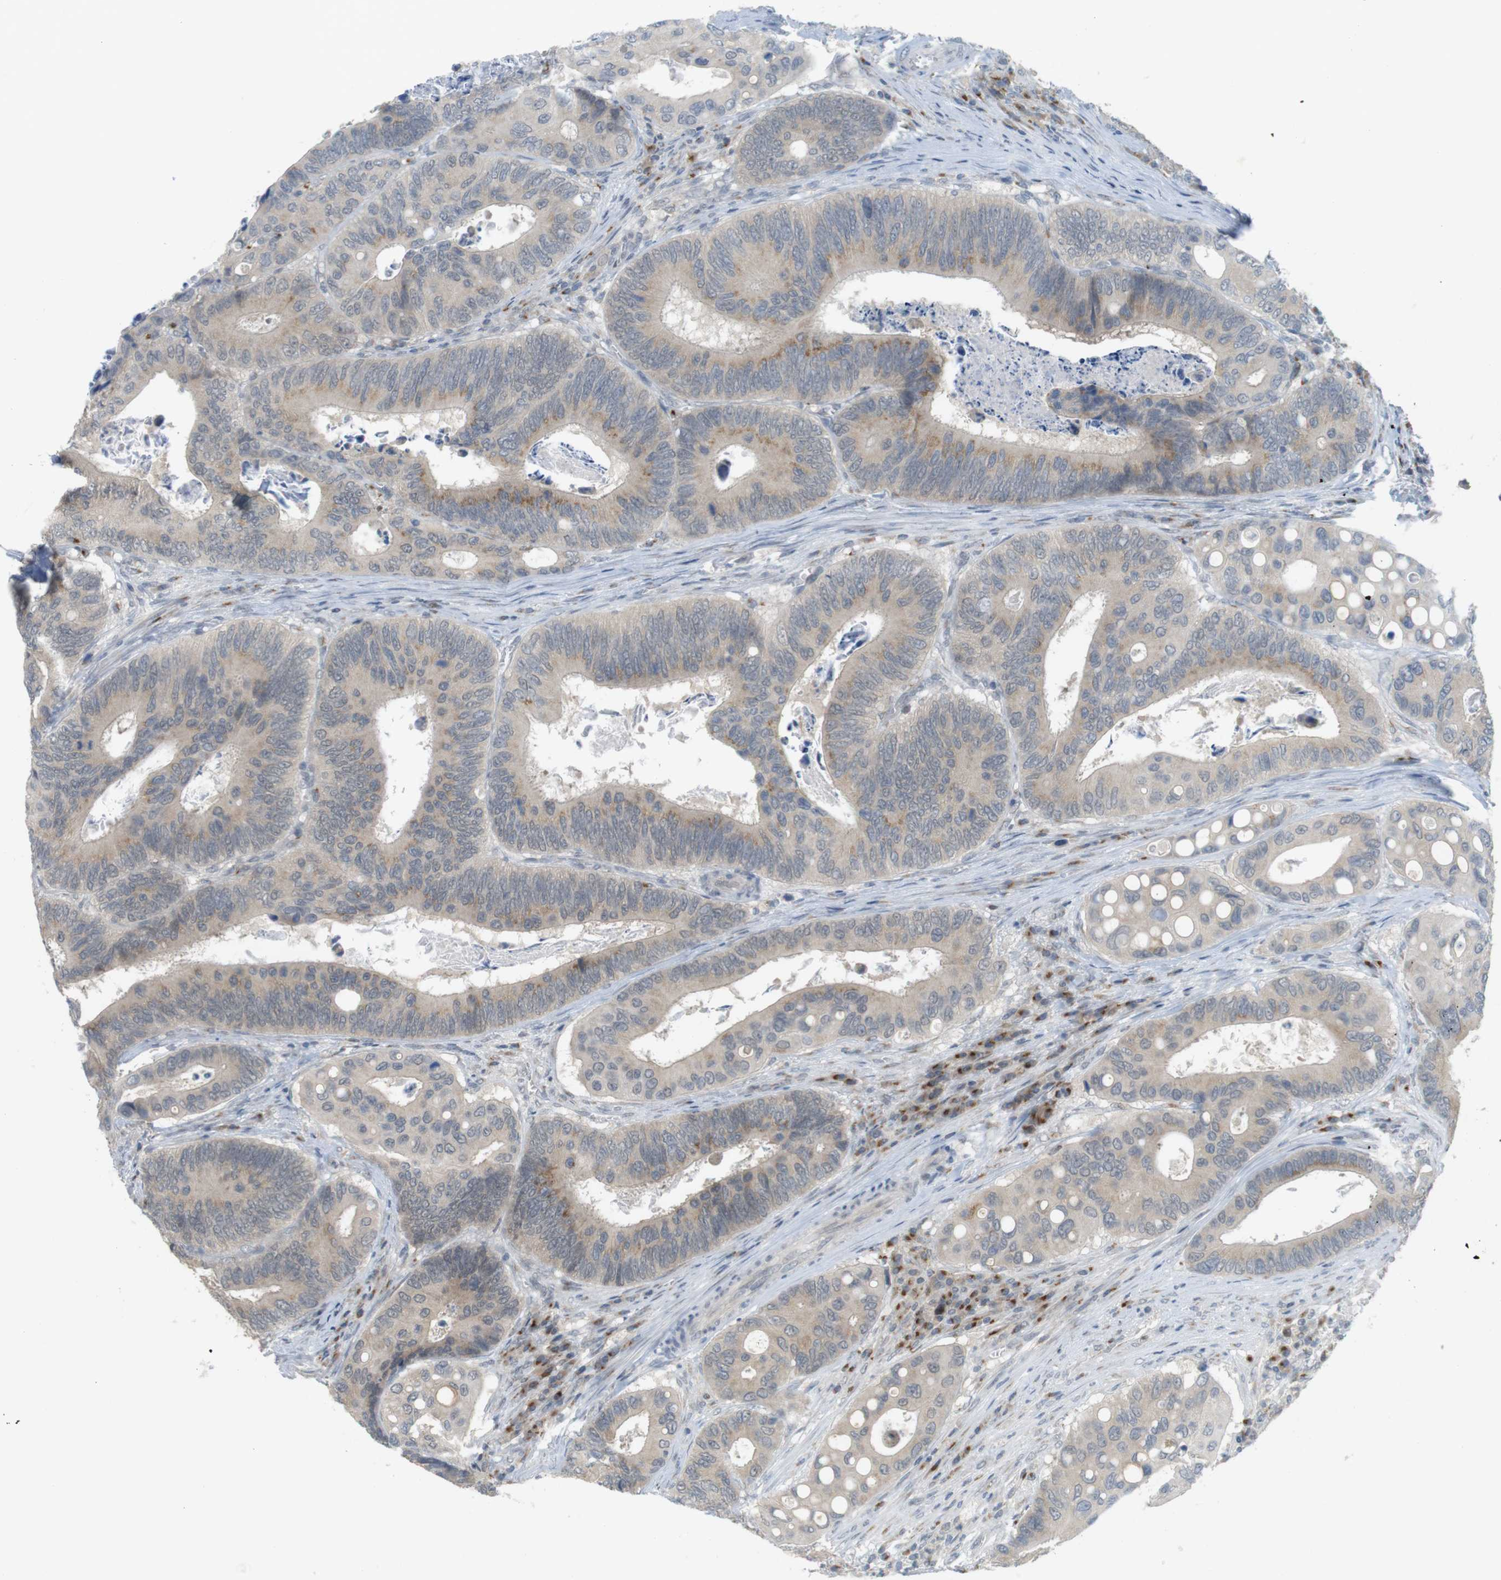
{"staining": {"intensity": "moderate", "quantity": "25%-75%", "location": "cytoplasmic/membranous"}, "tissue": "colorectal cancer", "cell_type": "Tumor cells", "image_type": "cancer", "snomed": [{"axis": "morphology", "description": "Inflammation, NOS"}, {"axis": "morphology", "description": "Adenocarcinoma, NOS"}, {"axis": "topography", "description": "Colon"}], "caption": "The image exhibits staining of colorectal adenocarcinoma, revealing moderate cytoplasmic/membranous protein expression (brown color) within tumor cells.", "gene": "YIPF3", "patient": {"sex": "male", "age": 72}}